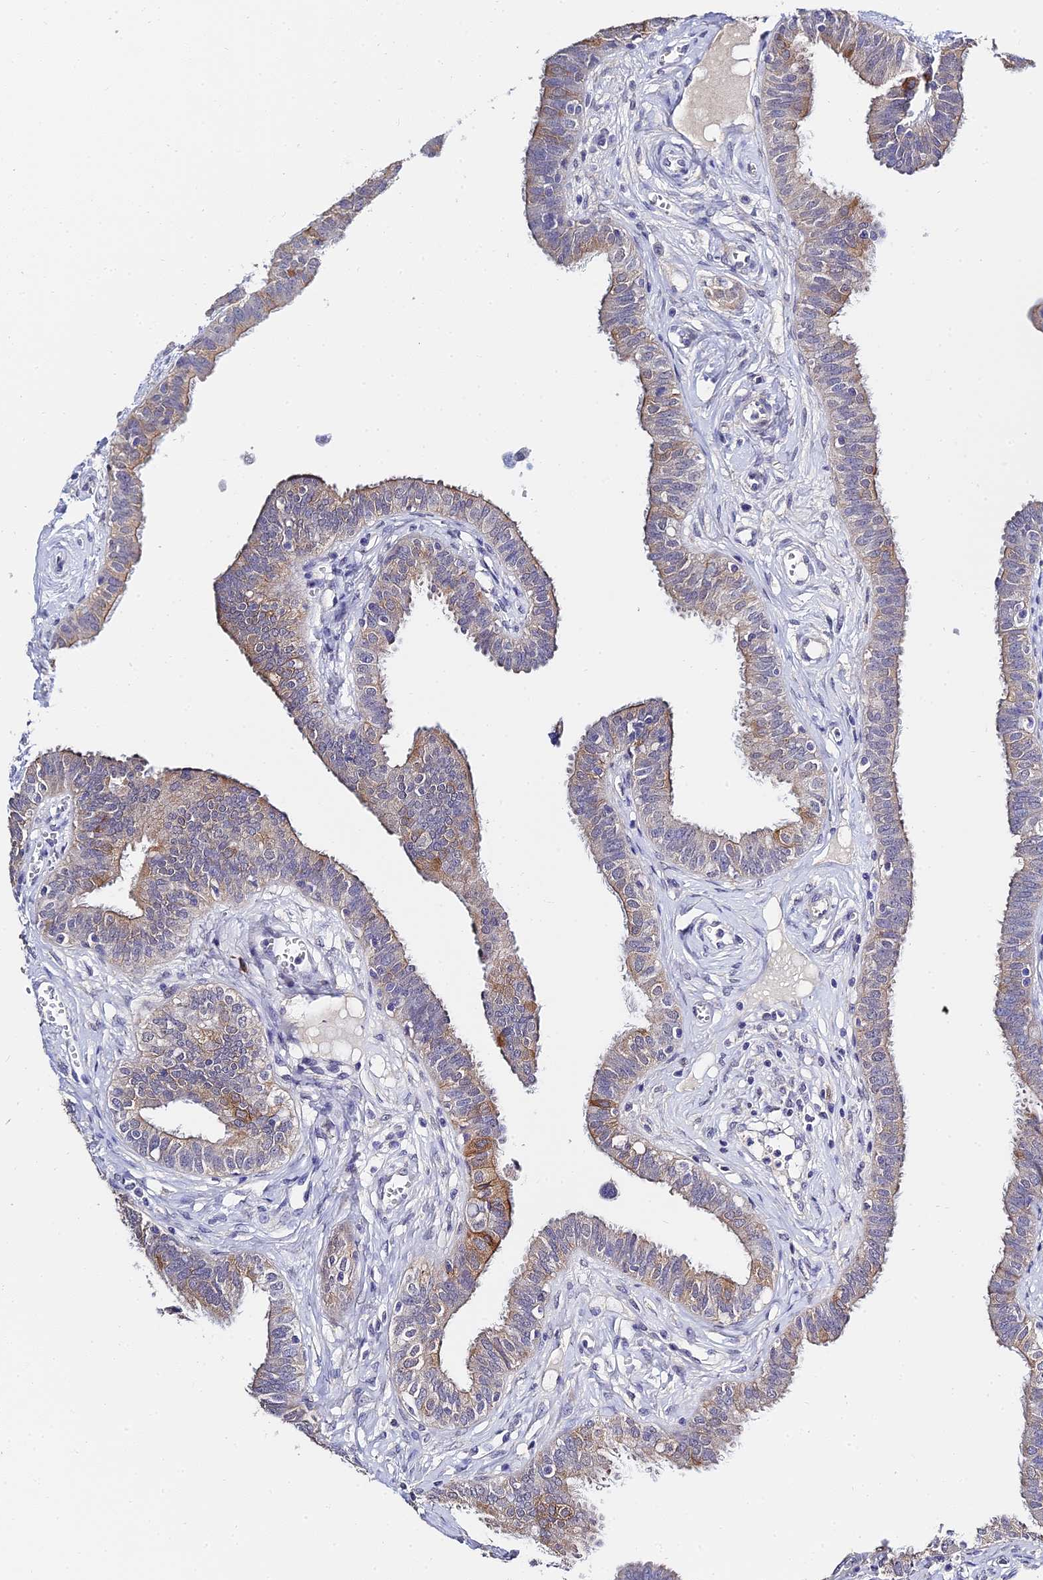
{"staining": {"intensity": "weak", "quantity": "25%-75%", "location": "cytoplasmic/membranous"}, "tissue": "fallopian tube", "cell_type": "Glandular cells", "image_type": "normal", "snomed": [{"axis": "morphology", "description": "Normal tissue, NOS"}, {"axis": "morphology", "description": "Carcinoma, NOS"}, {"axis": "topography", "description": "Fallopian tube"}, {"axis": "topography", "description": "Ovary"}], "caption": "Immunohistochemical staining of unremarkable fallopian tube shows low levels of weak cytoplasmic/membranous staining in approximately 25%-75% of glandular cells. The protein is shown in brown color, while the nuclei are stained blue.", "gene": "HOXB1", "patient": {"sex": "female", "age": 59}}